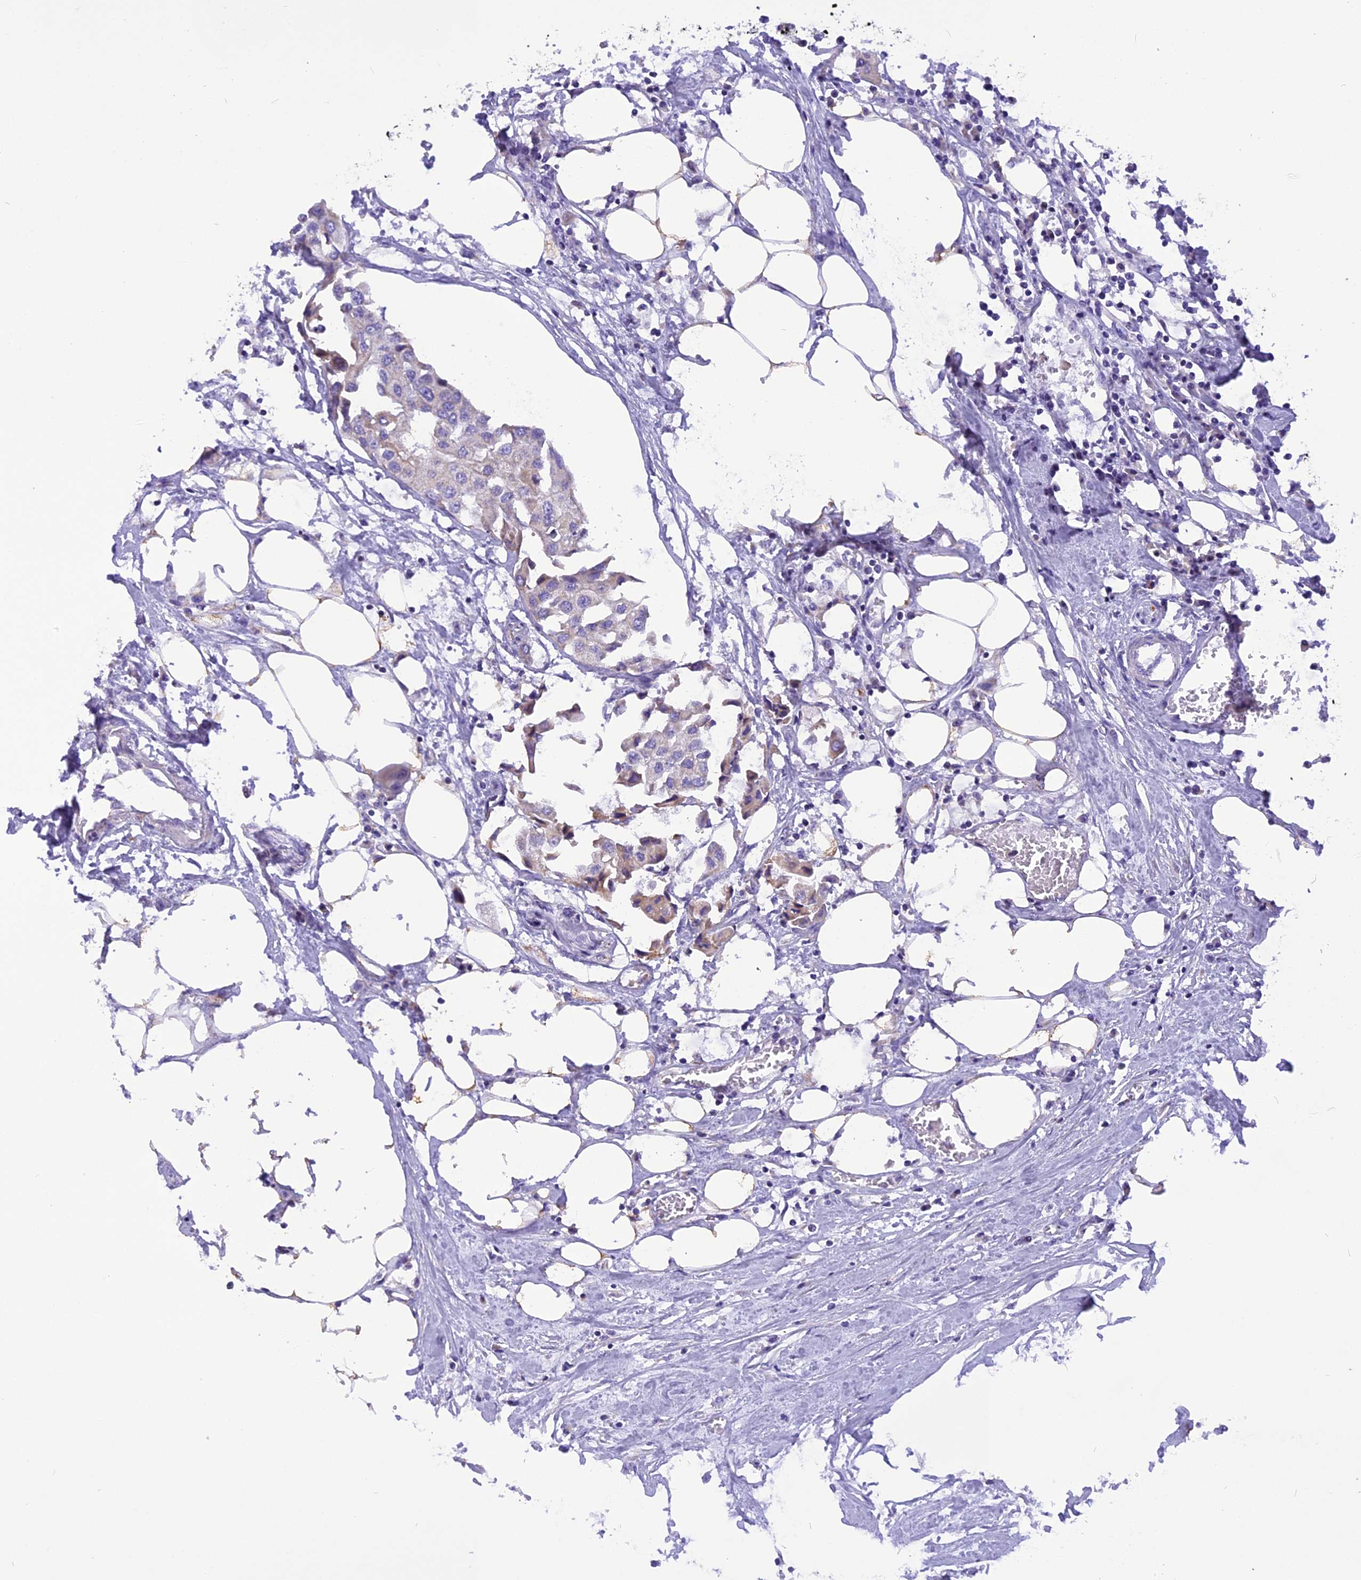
{"staining": {"intensity": "negative", "quantity": "none", "location": "none"}, "tissue": "urothelial cancer", "cell_type": "Tumor cells", "image_type": "cancer", "snomed": [{"axis": "morphology", "description": "Urothelial carcinoma, High grade"}, {"axis": "topography", "description": "Urinary bladder"}], "caption": "There is no significant positivity in tumor cells of urothelial cancer.", "gene": "TRIM3", "patient": {"sex": "male", "age": 64}}